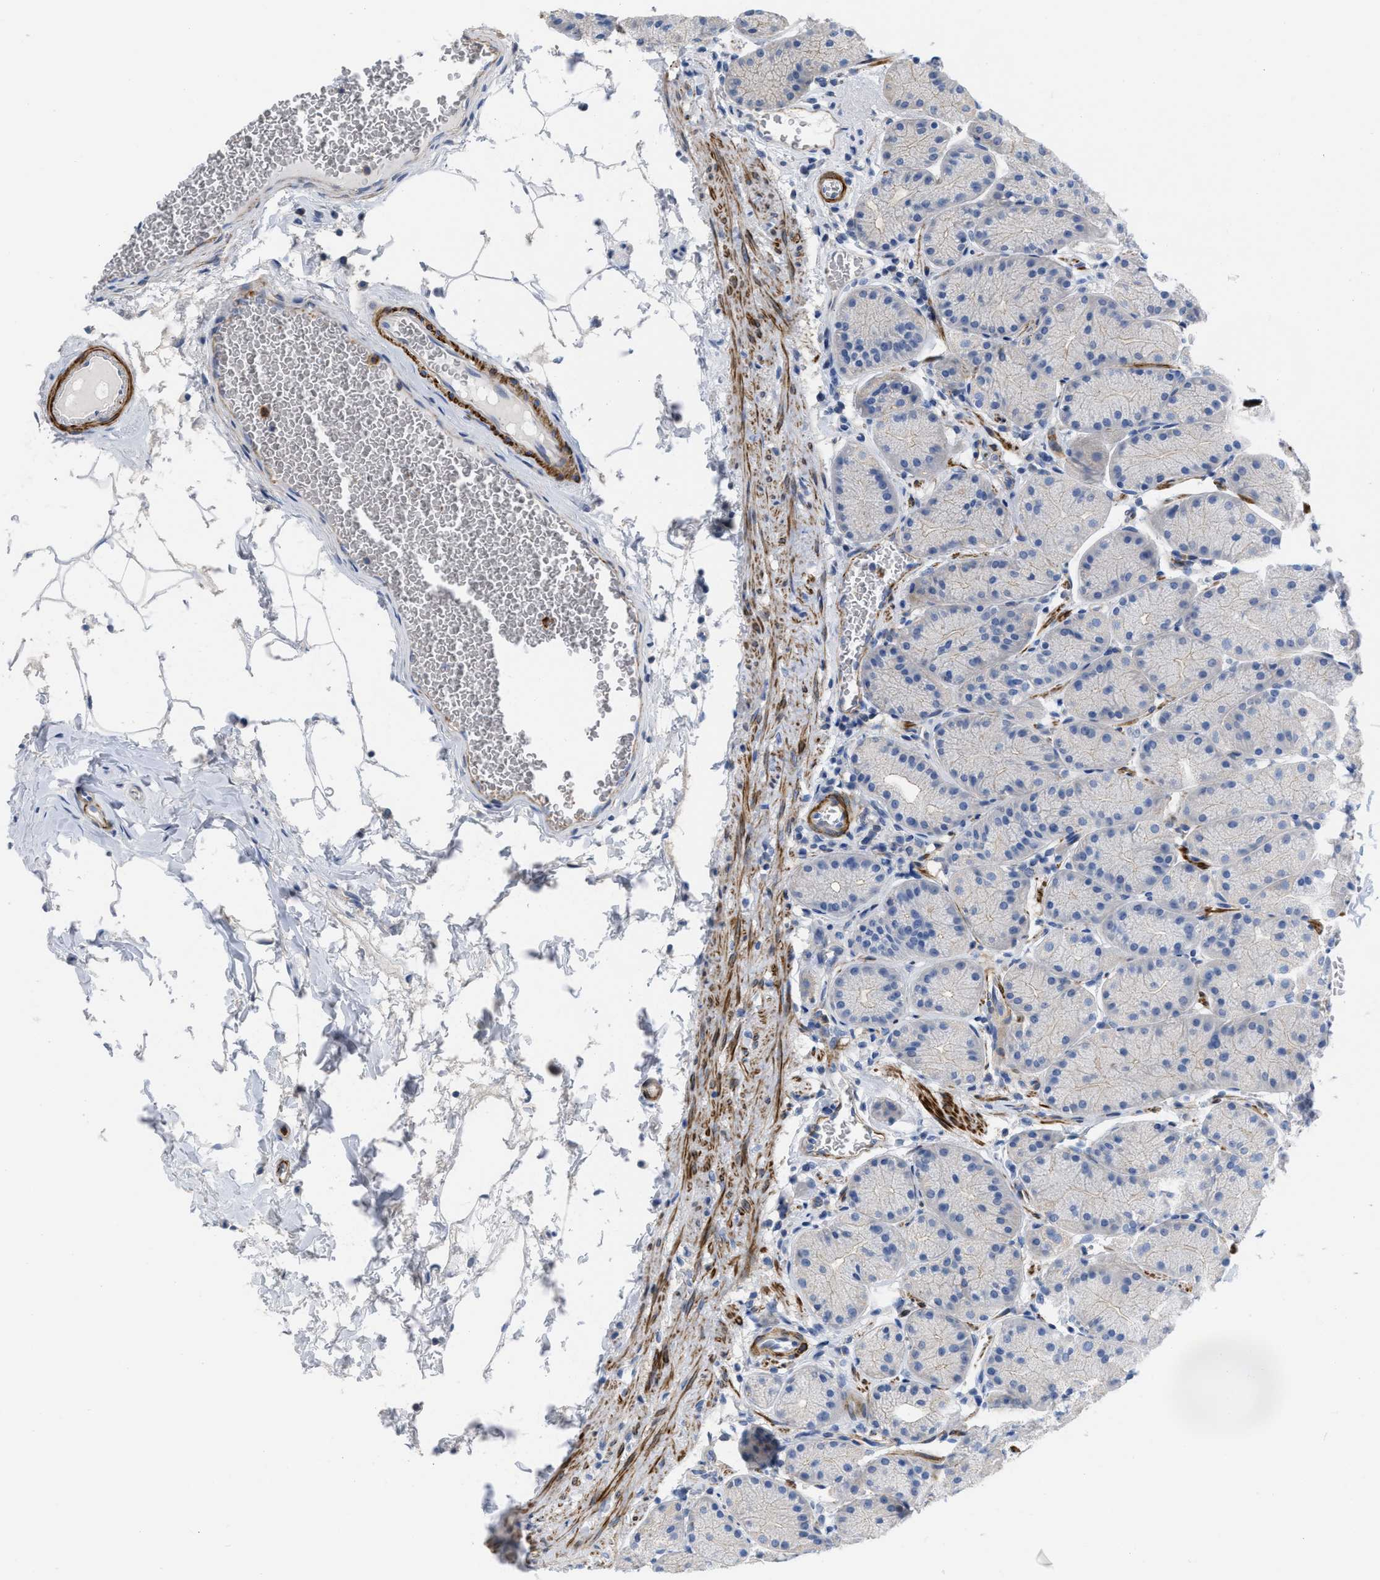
{"staining": {"intensity": "negative", "quantity": "none", "location": "none"}, "tissue": "stomach", "cell_type": "Glandular cells", "image_type": "normal", "snomed": [{"axis": "morphology", "description": "Normal tissue, NOS"}, {"axis": "topography", "description": "Stomach"}], "caption": "Immunohistochemistry of normal stomach shows no staining in glandular cells.", "gene": "PRMT2", "patient": {"sex": "male", "age": 42}}